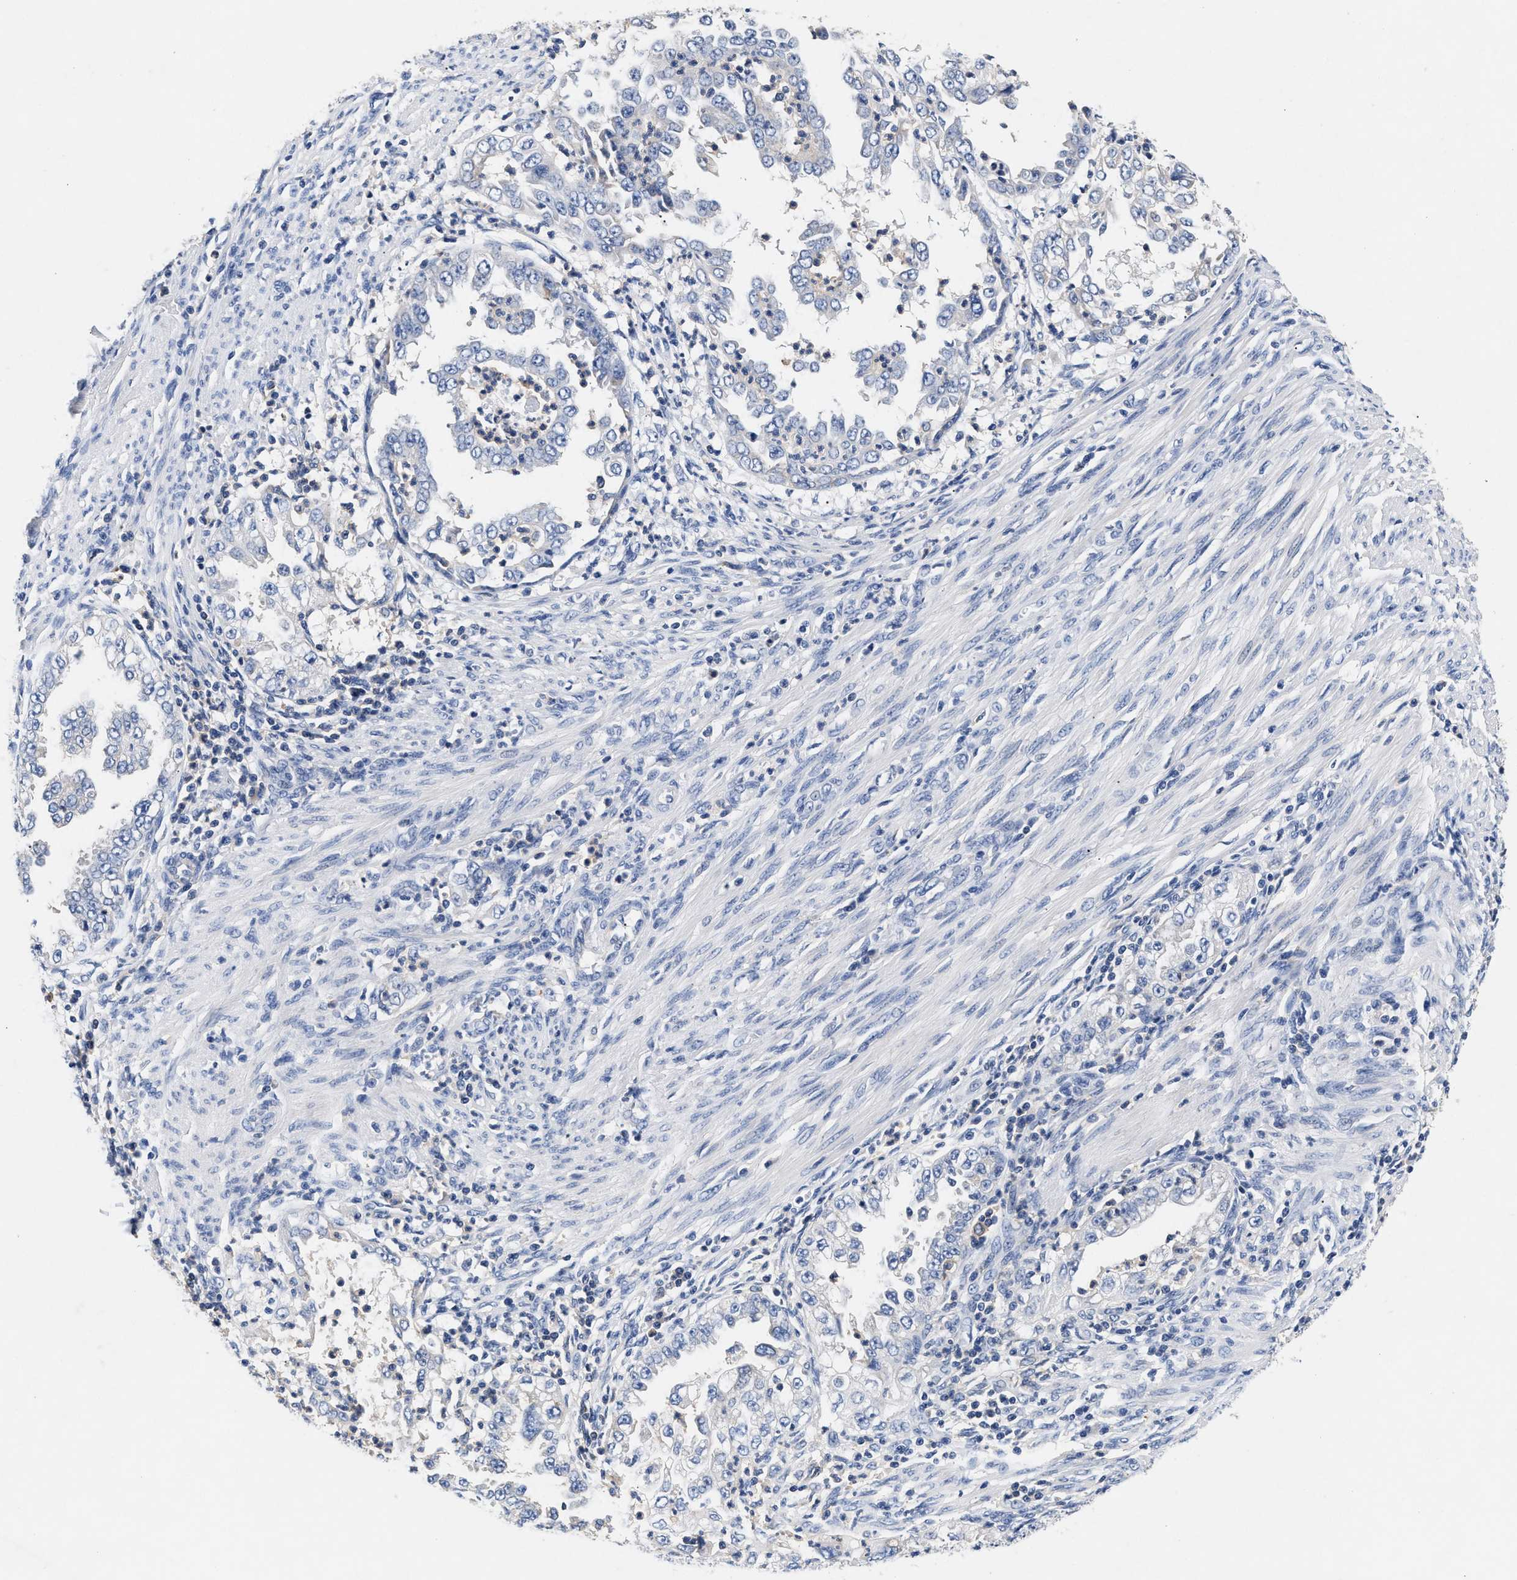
{"staining": {"intensity": "negative", "quantity": "none", "location": "none"}, "tissue": "endometrial cancer", "cell_type": "Tumor cells", "image_type": "cancer", "snomed": [{"axis": "morphology", "description": "Adenocarcinoma, NOS"}, {"axis": "topography", "description": "Endometrium"}], "caption": "The photomicrograph demonstrates no significant expression in tumor cells of adenocarcinoma (endometrial). (Brightfield microscopy of DAB (3,3'-diaminobenzidine) immunohistochemistry (IHC) at high magnification).", "gene": "GNAI3", "patient": {"sex": "female", "age": 85}}